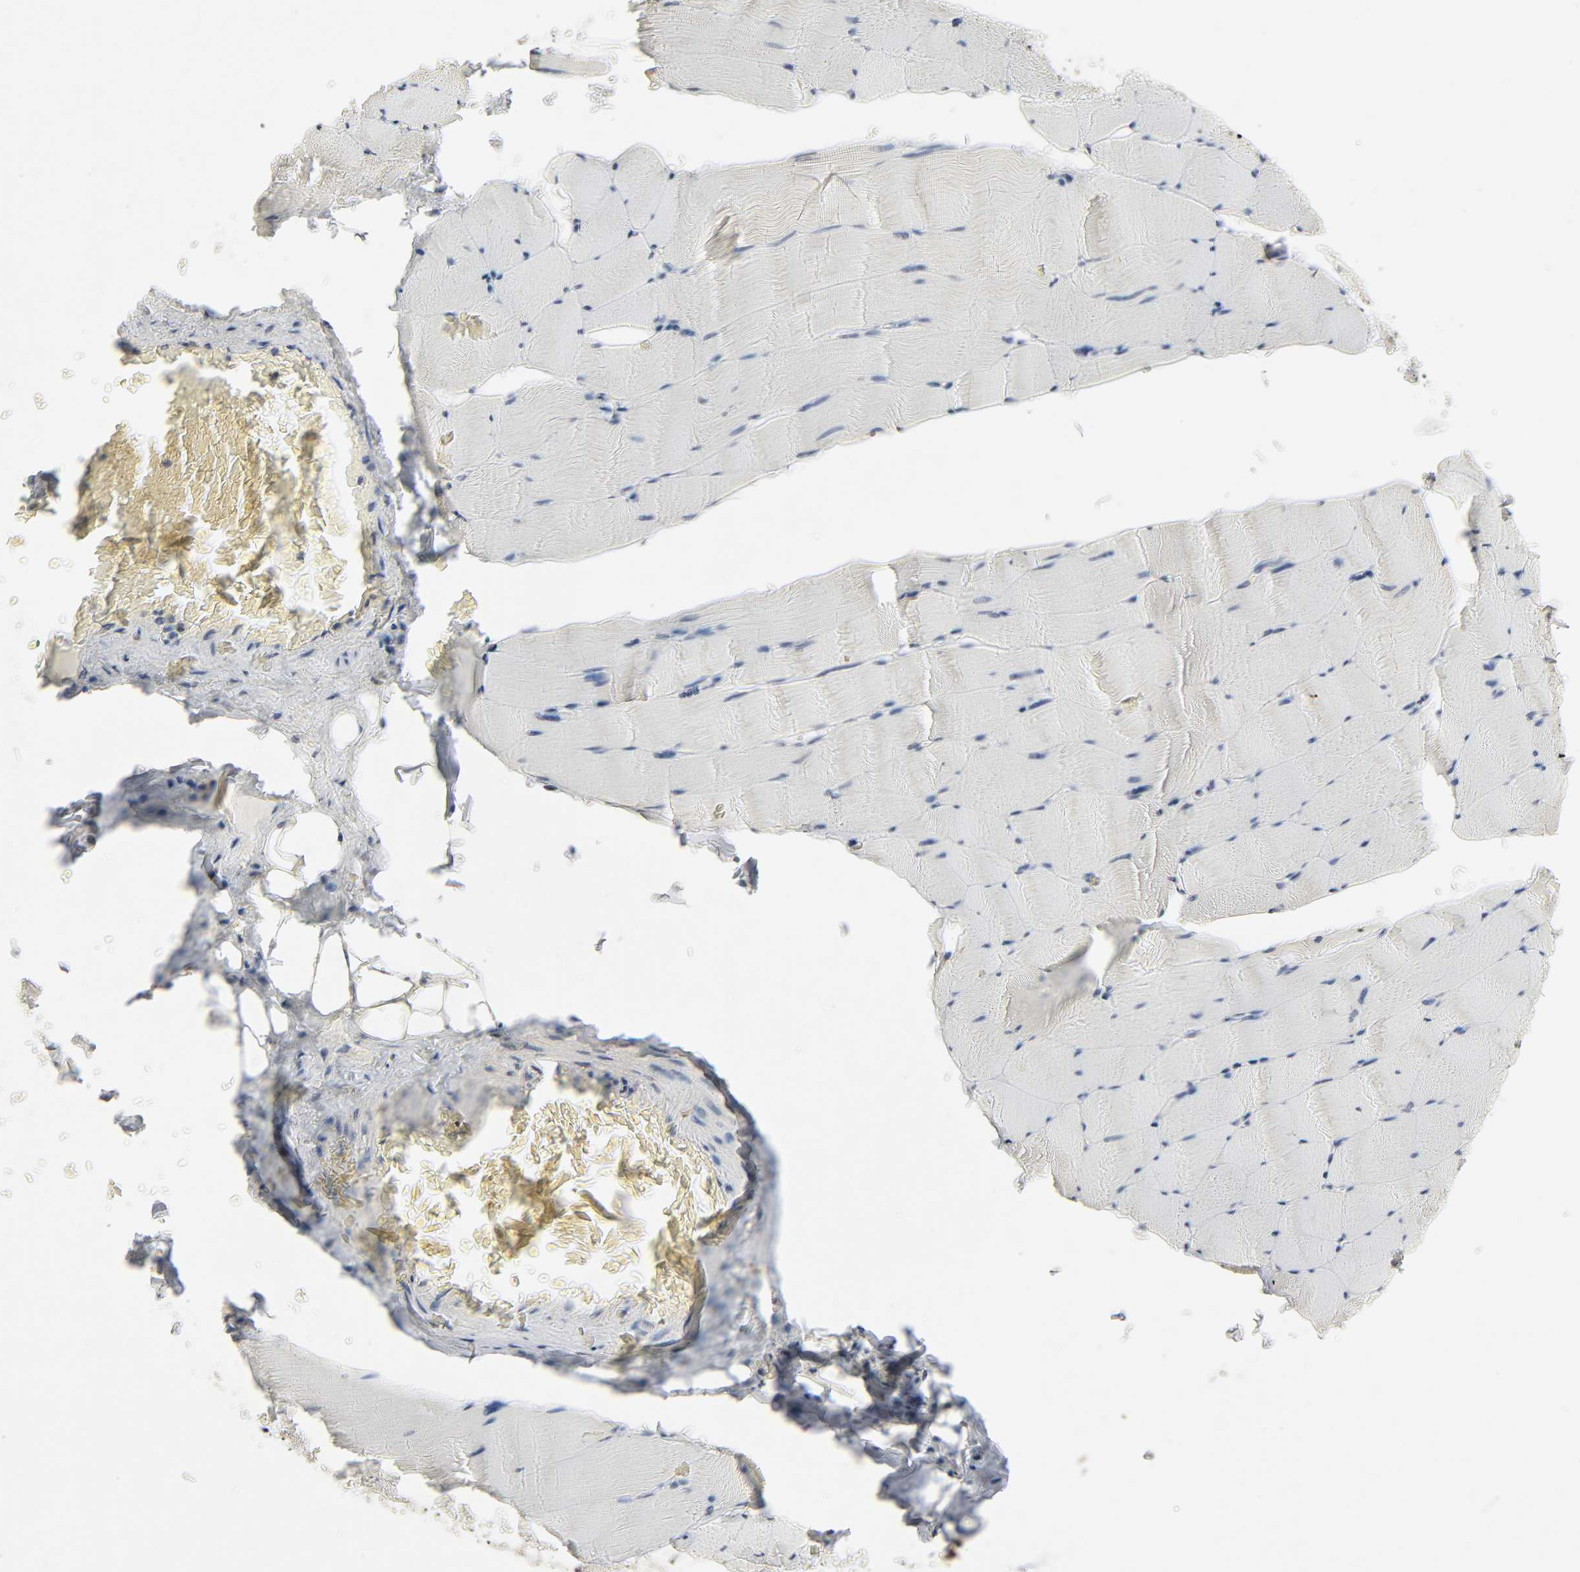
{"staining": {"intensity": "negative", "quantity": "none", "location": "none"}, "tissue": "skeletal muscle", "cell_type": "Myocytes", "image_type": "normal", "snomed": [{"axis": "morphology", "description": "Normal tissue, NOS"}, {"axis": "topography", "description": "Skeletal muscle"}], "caption": "Photomicrograph shows no significant protein expression in myocytes of unremarkable skeletal muscle.", "gene": "MAPKAPK5", "patient": {"sex": "male", "age": 62}}